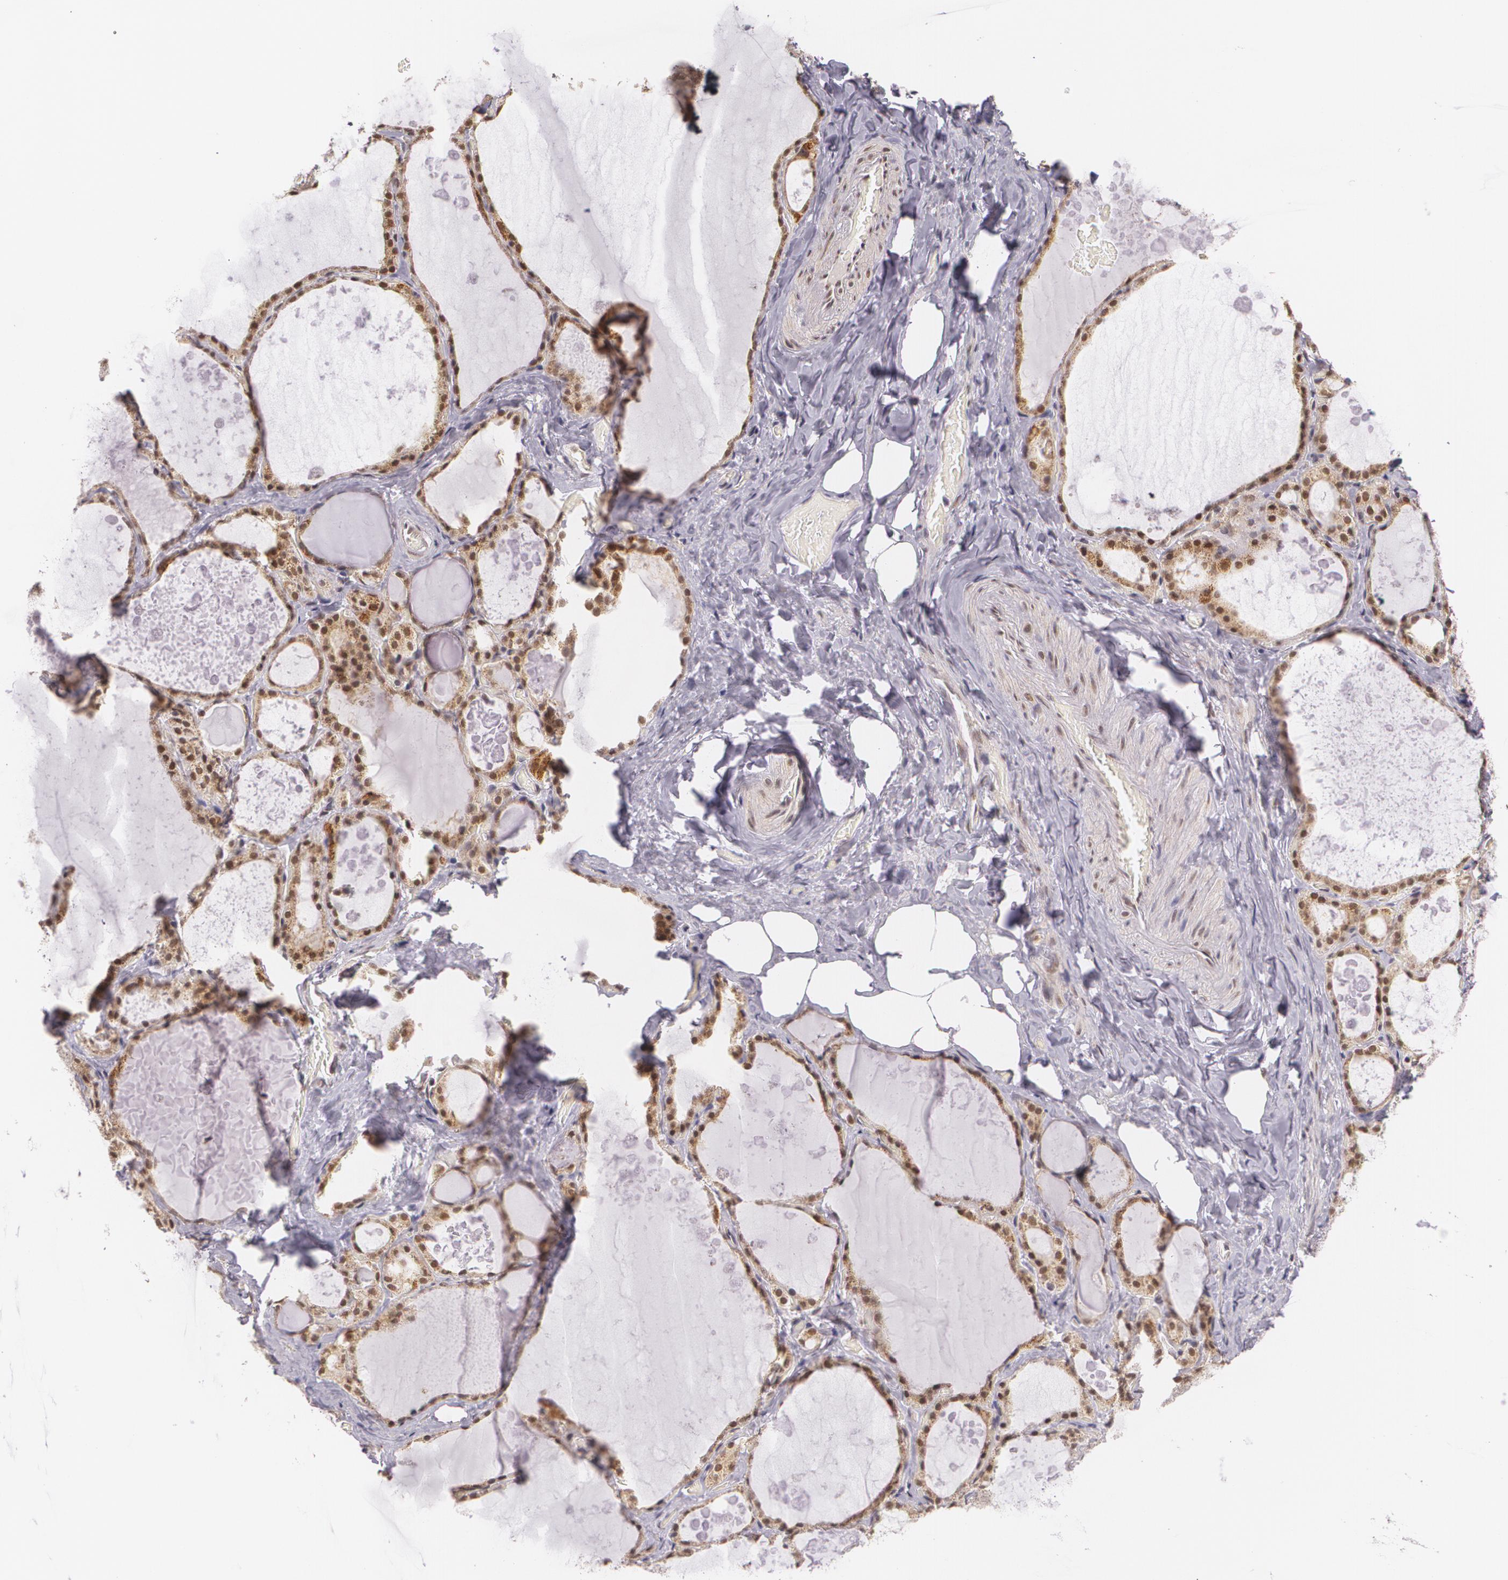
{"staining": {"intensity": "weak", "quantity": "25%-75%", "location": "nuclear"}, "tissue": "thyroid gland", "cell_type": "Glandular cells", "image_type": "normal", "snomed": [{"axis": "morphology", "description": "Normal tissue, NOS"}, {"axis": "topography", "description": "Thyroid gland"}], "caption": "Thyroid gland was stained to show a protein in brown. There is low levels of weak nuclear staining in approximately 25%-75% of glandular cells. Nuclei are stained in blue.", "gene": "ALX1", "patient": {"sex": "male", "age": 61}}